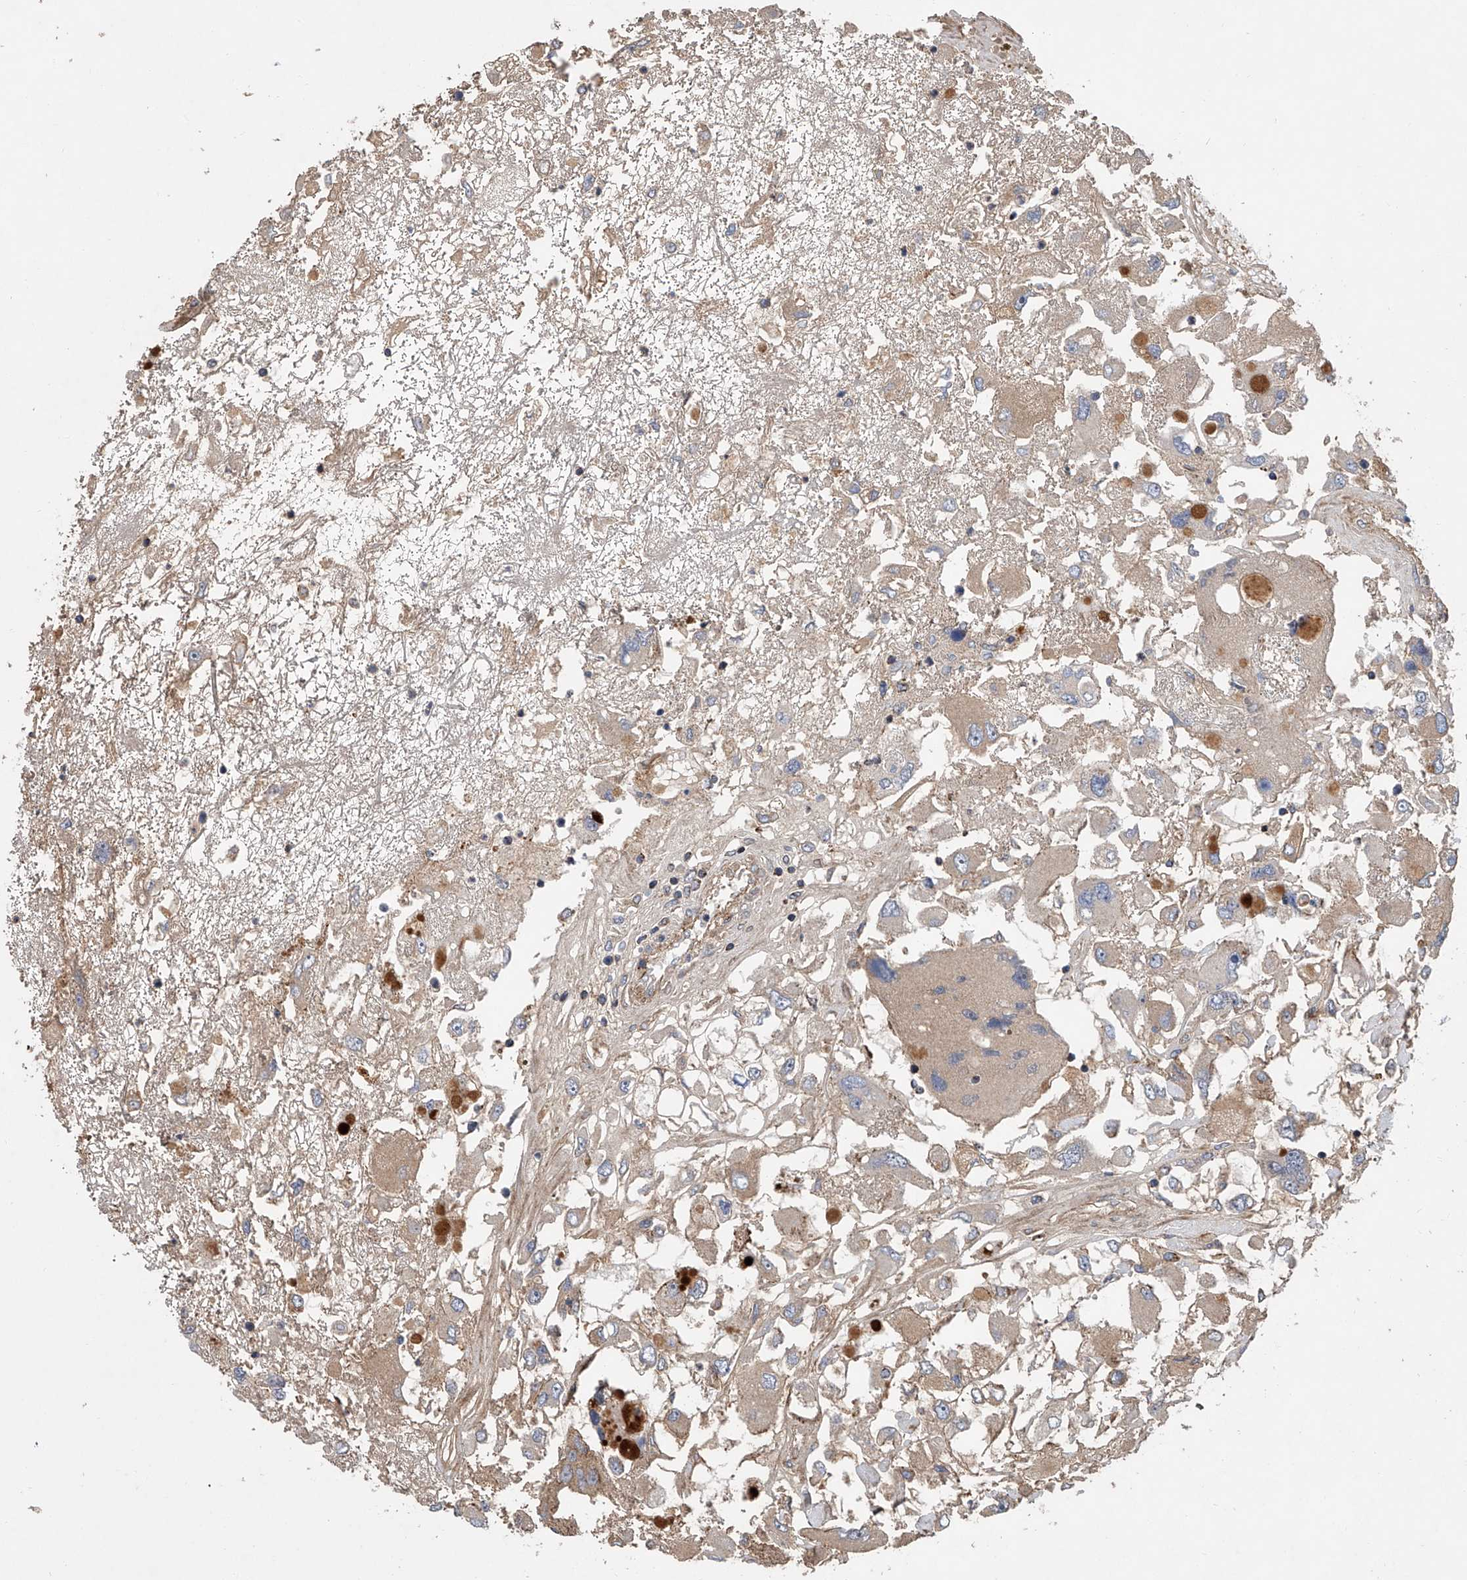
{"staining": {"intensity": "negative", "quantity": "none", "location": "none"}, "tissue": "renal cancer", "cell_type": "Tumor cells", "image_type": "cancer", "snomed": [{"axis": "morphology", "description": "Adenocarcinoma, NOS"}, {"axis": "topography", "description": "Kidney"}], "caption": "A micrograph of renal cancer (adenocarcinoma) stained for a protein displays no brown staining in tumor cells.", "gene": "USP47", "patient": {"sex": "female", "age": 52}}